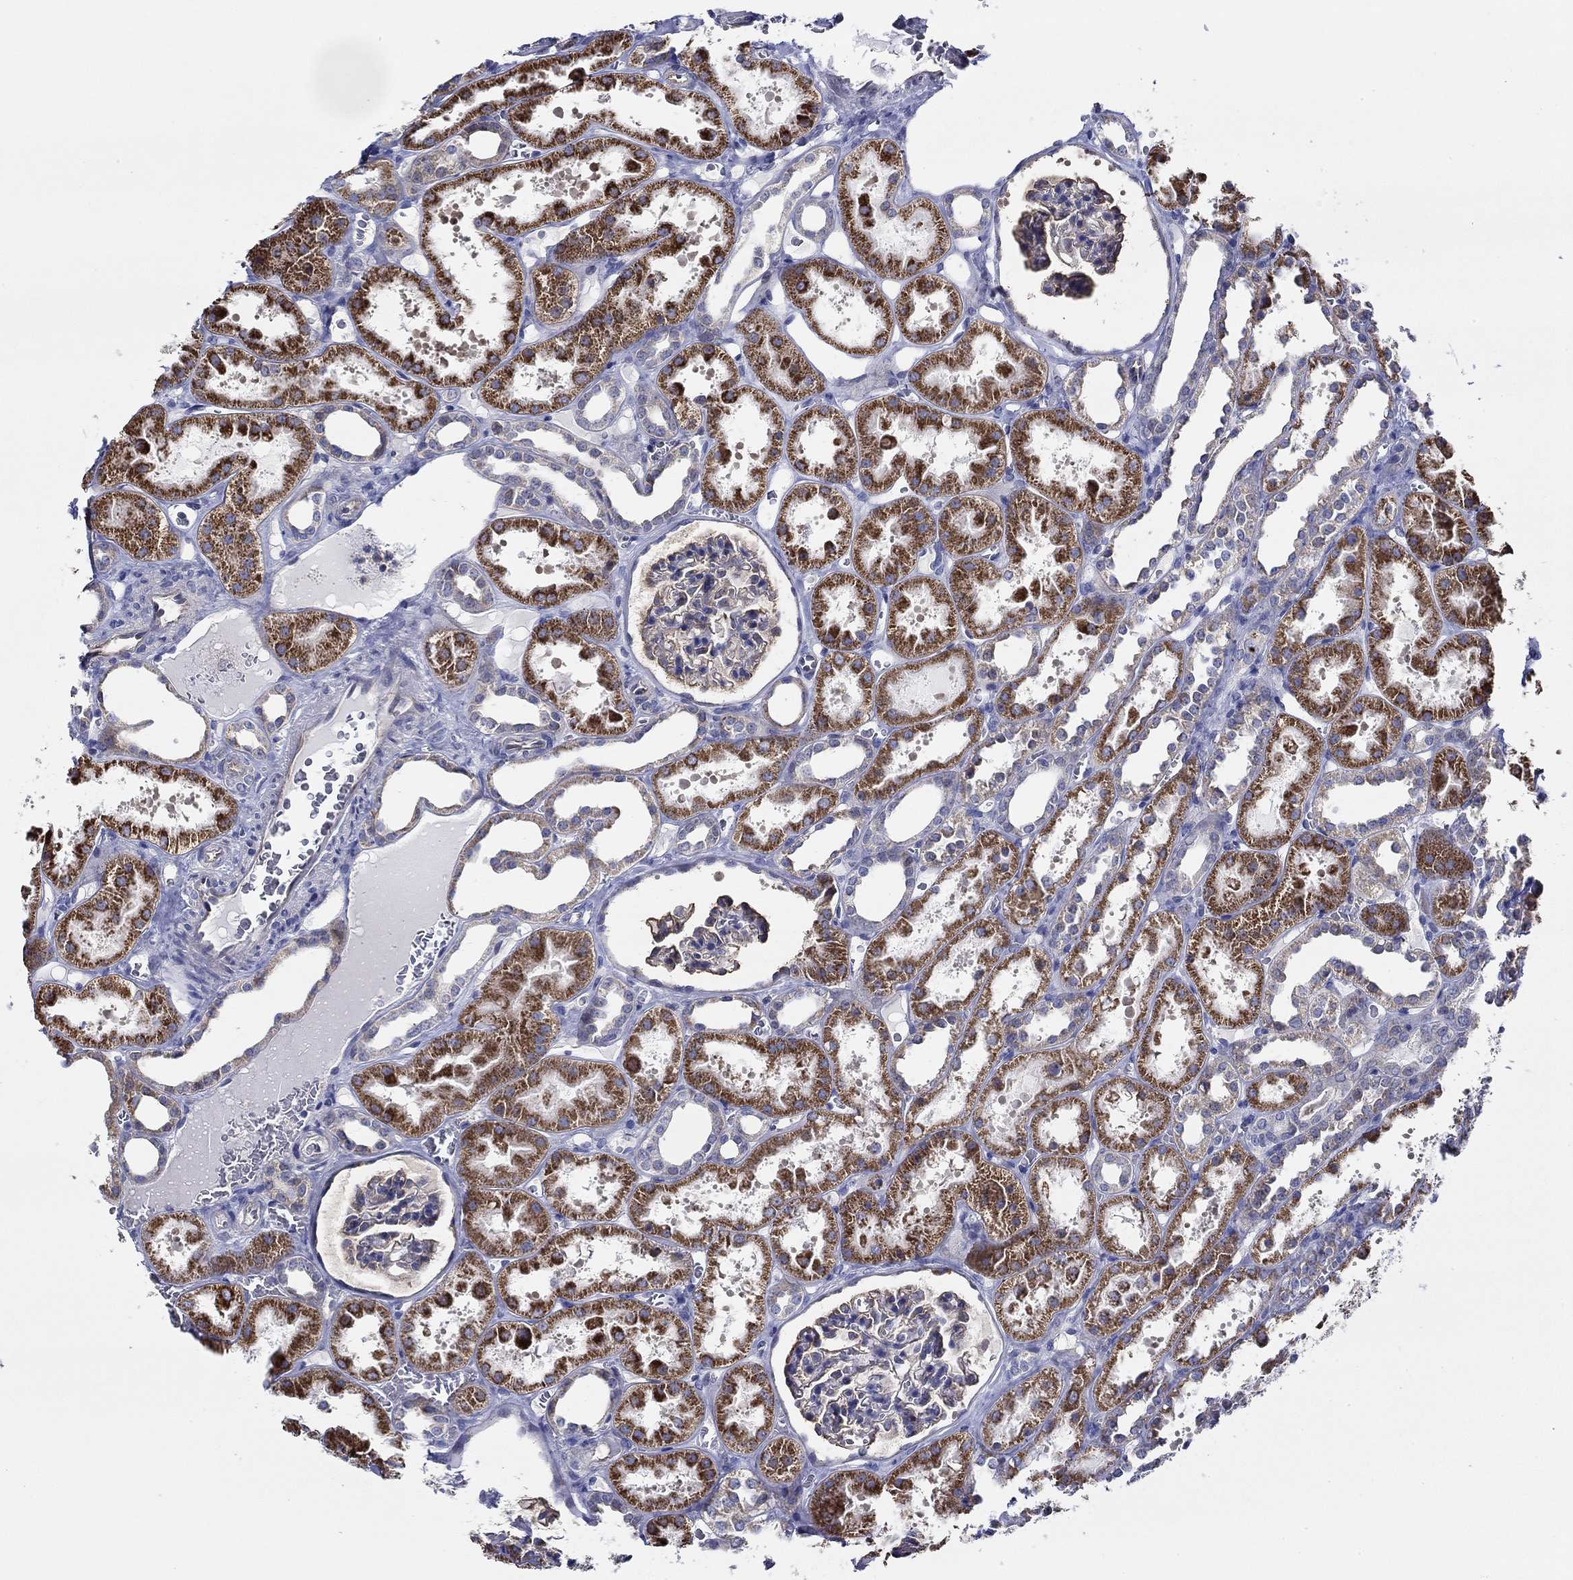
{"staining": {"intensity": "negative", "quantity": "none", "location": "none"}, "tissue": "kidney", "cell_type": "Cells in glomeruli", "image_type": "normal", "snomed": [{"axis": "morphology", "description": "Normal tissue, NOS"}, {"axis": "topography", "description": "Kidney"}], "caption": "This is an immunohistochemistry image of benign kidney. There is no positivity in cells in glomeruli.", "gene": "CFAP61", "patient": {"sex": "female", "age": 41}}